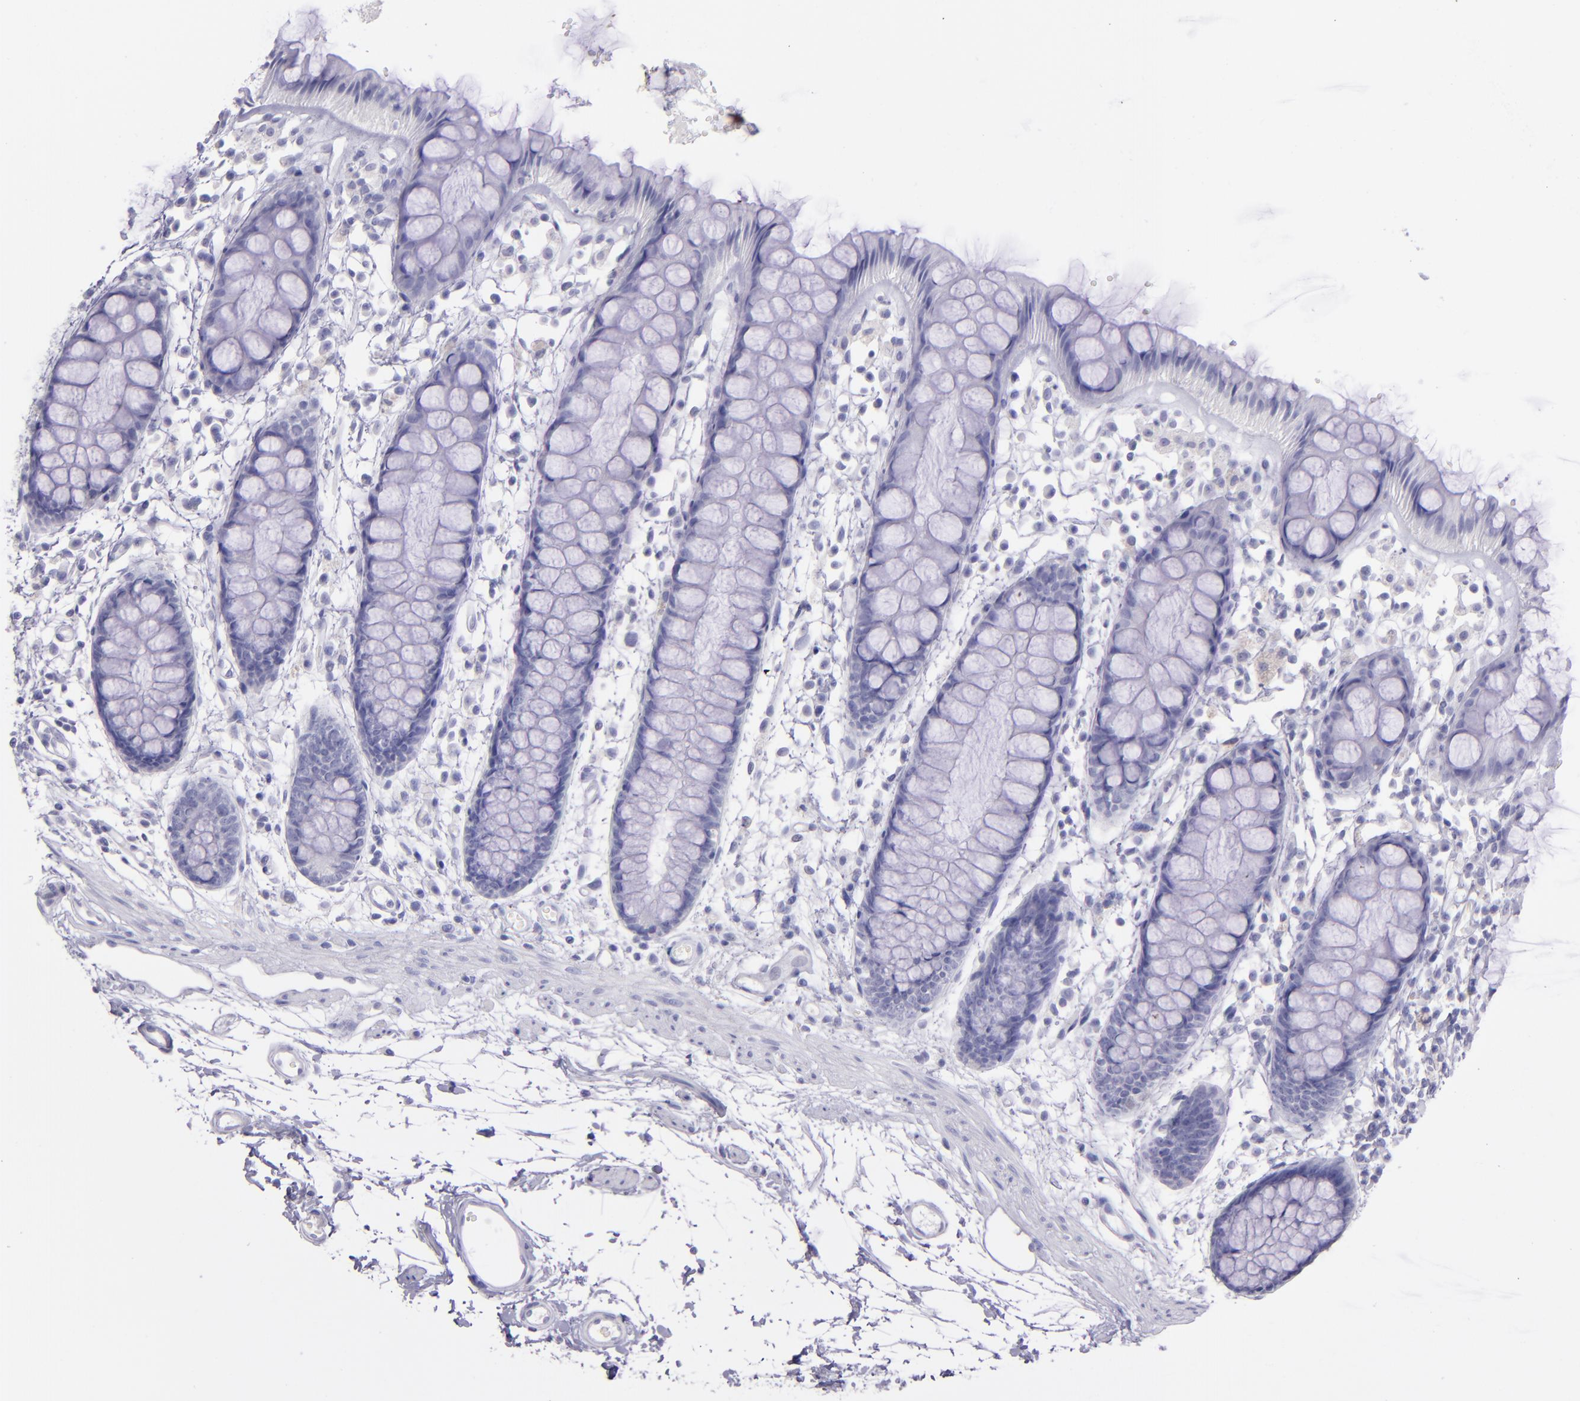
{"staining": {"intensity": "negative", "quantity": "none", "location": "none"}, "tissue": "rectum", "cell_type": "Glandular cells", "image_type": "normal", "snomed": [{"axis": "morphology", "description": "Normal tissue, NOS"}, {"axis": "topography", "description": "Rectum"}], "caption": "This image is of benign rectum stained with immunohistochemistry to label a protein in brown with the nuclei are counter-stained blue. There is no expression in glandular cells.", "gene": "TNNT3", "patient": {"sex": "female", "age": 66}}